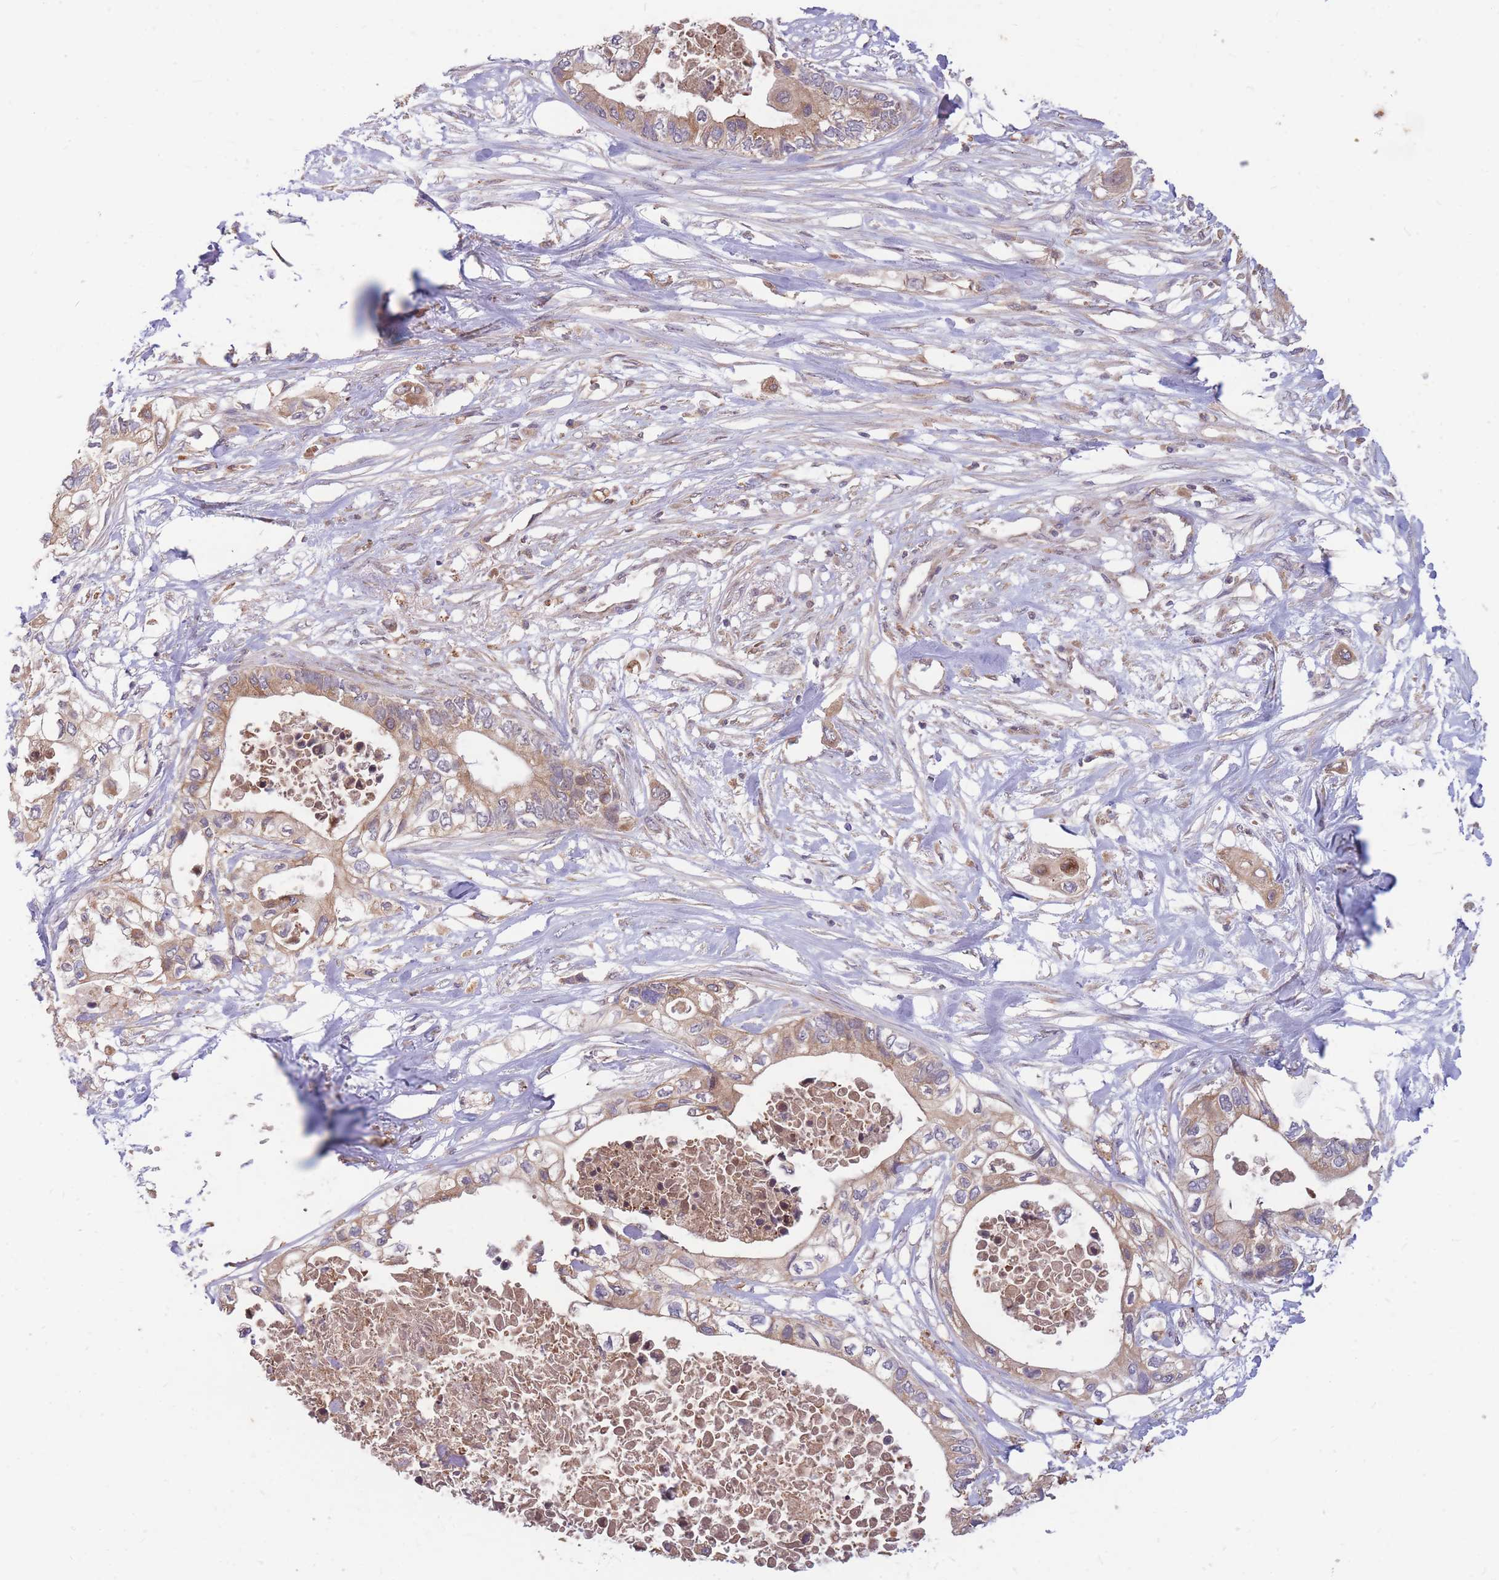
{"staining": {"intensity": "moderate", "quantity": ">75%", "location": "cytoplasmic/membranous"}, "tissue": "pancreatic cancer", "cell_type": "Tumor cells", "image_type": "cancer", "snomed": [{"axis": "morphology", "description": "Adenocarcinoma, NOS"}, {"axis": "topography", "description": "Pancreas"}], "caption": "Human pancreatic adenocarcinoma stained for a protein (brown) demonstrates moderate cytoplasmic/membranous positive staining in approximately >75% of tumor cells.", "gene": "PTPMT1", "patient": {"sex": "female", "age": 63}}